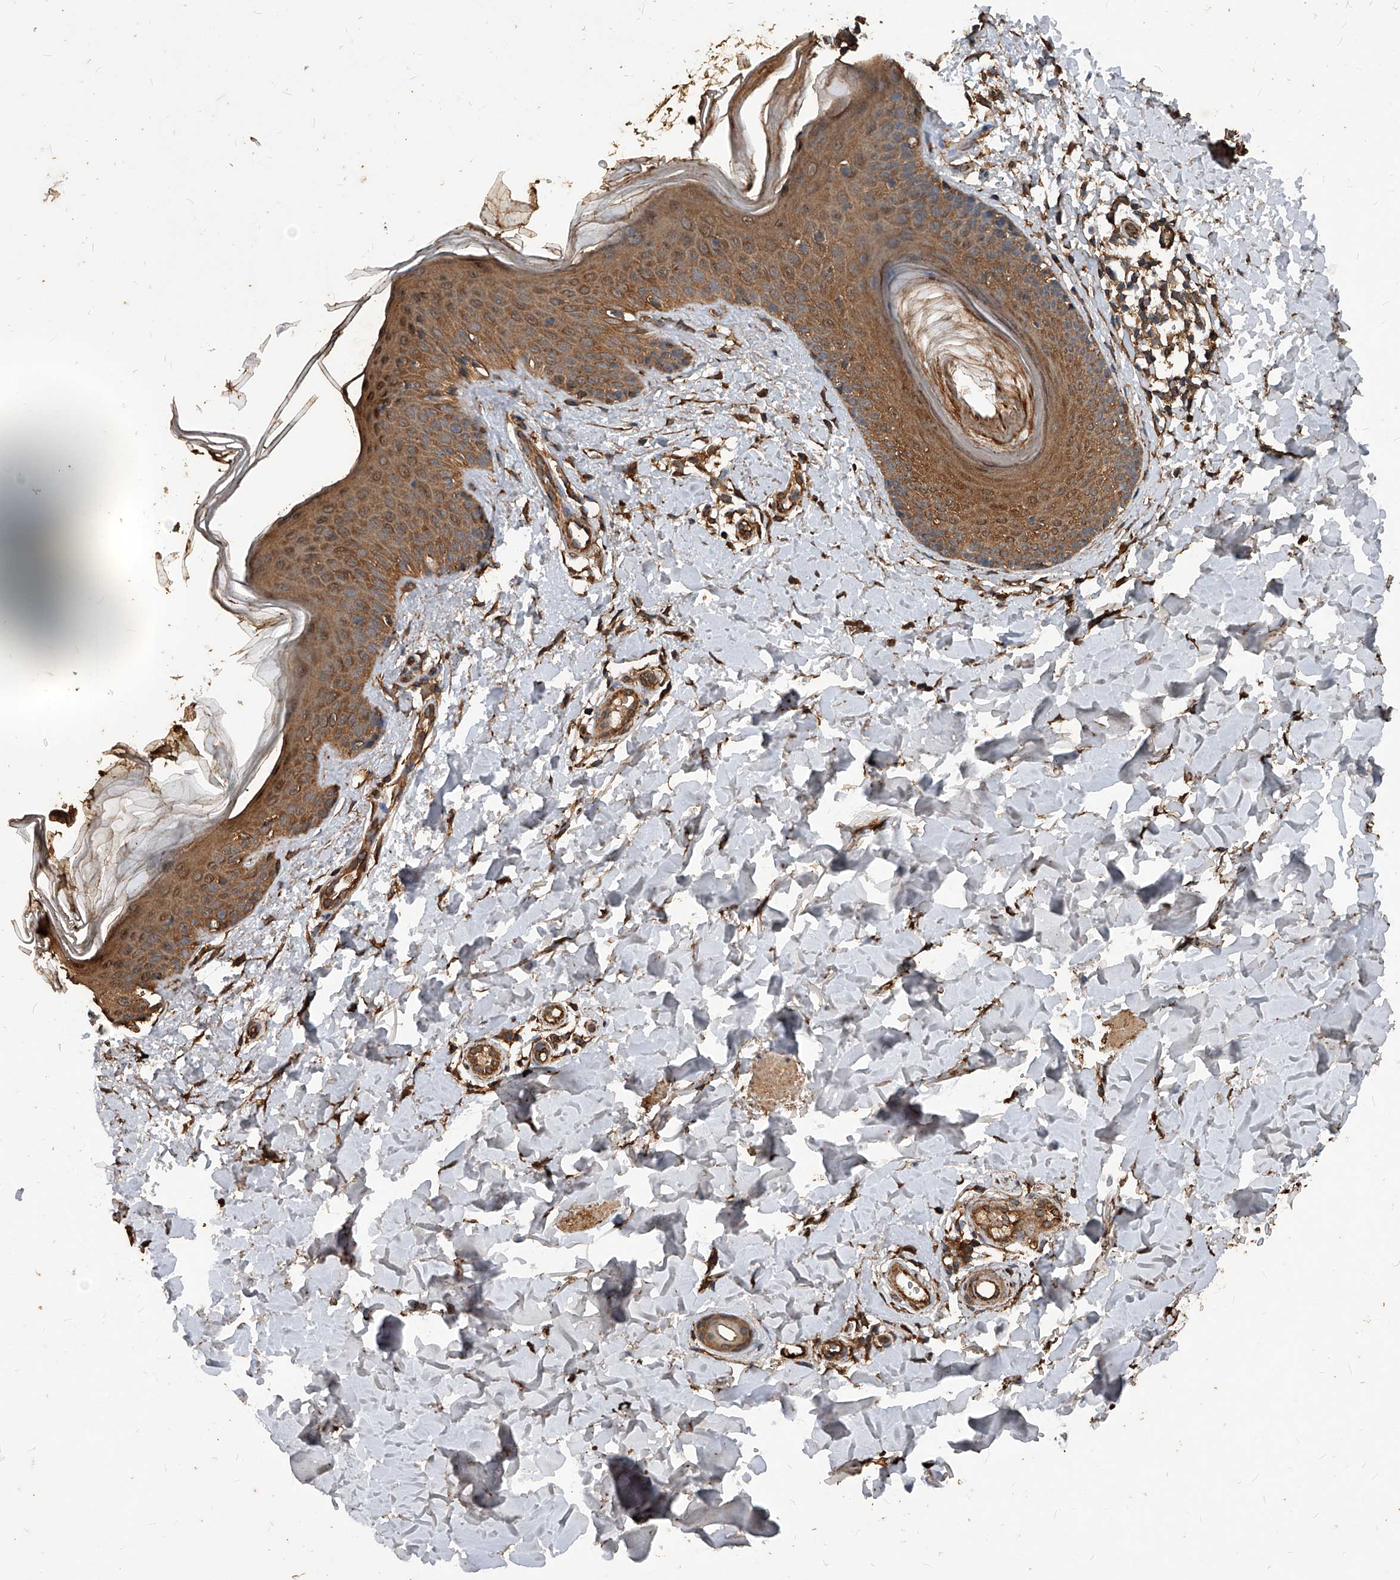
{"staining": {"intensity": "moderate", "quantity": ">75%", "location": "cytoplasmic/membranous"}, "tissue": "skin", "cell_type": "Fibroblasts", "image_type": "normal", "snomed": [{"axis": "morphology", "description": "Normal tissue, NOS"}, {"axis": "topography", "description": "Skin"}], "caption": "A photomicrograph showing moderate cytoplasmic/membranous expression in approximately >75% of fibroblasts in benign skin, as visualized by brown immunohistochemical staining.", "gene": "UCP2", "patient": {"sex": "male", "age": 37}}